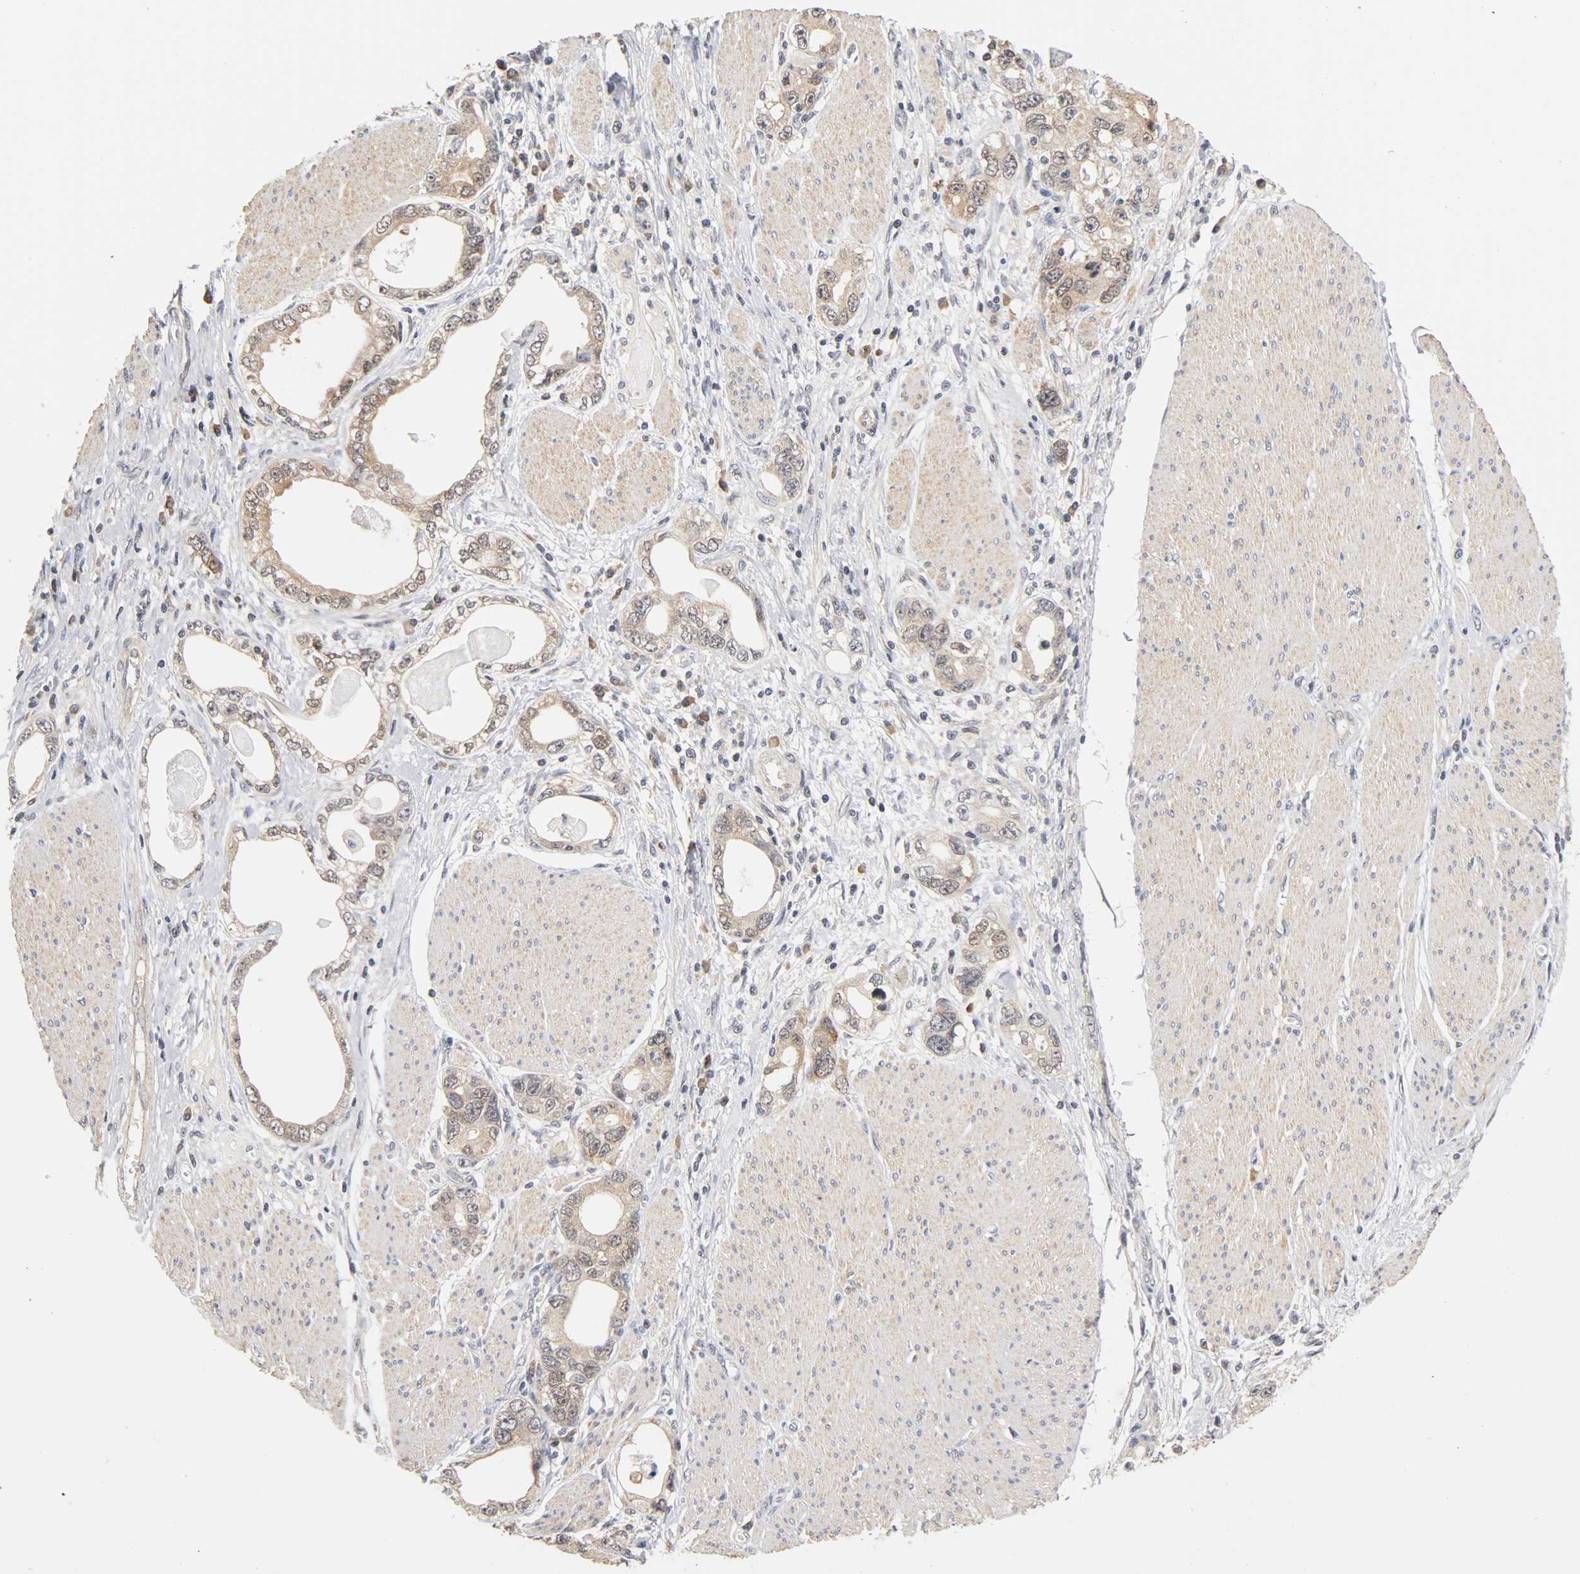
{"staining": {"intensity": "moderate", "quantity": ">75%", "location": "cytoplasmic/membranous,nuclear"}, "tissue": "stomach cancer", "cell_type": "Tumor cells", "image_type": "cancer", "snomed": [{"axis": "morphology", "description": "Adenocarcinoma, NOS"}, {"axis": "topography", "description": "Stomach, lower"}], "caption": "Brown immunohistochemical staining in stomach cancer shows moderate cytoplasmic/membranous and nuclear expression in about >75% of tumor cells.", "gene": "UBE2M", "patient": {"sex": "female", "age": 93}}